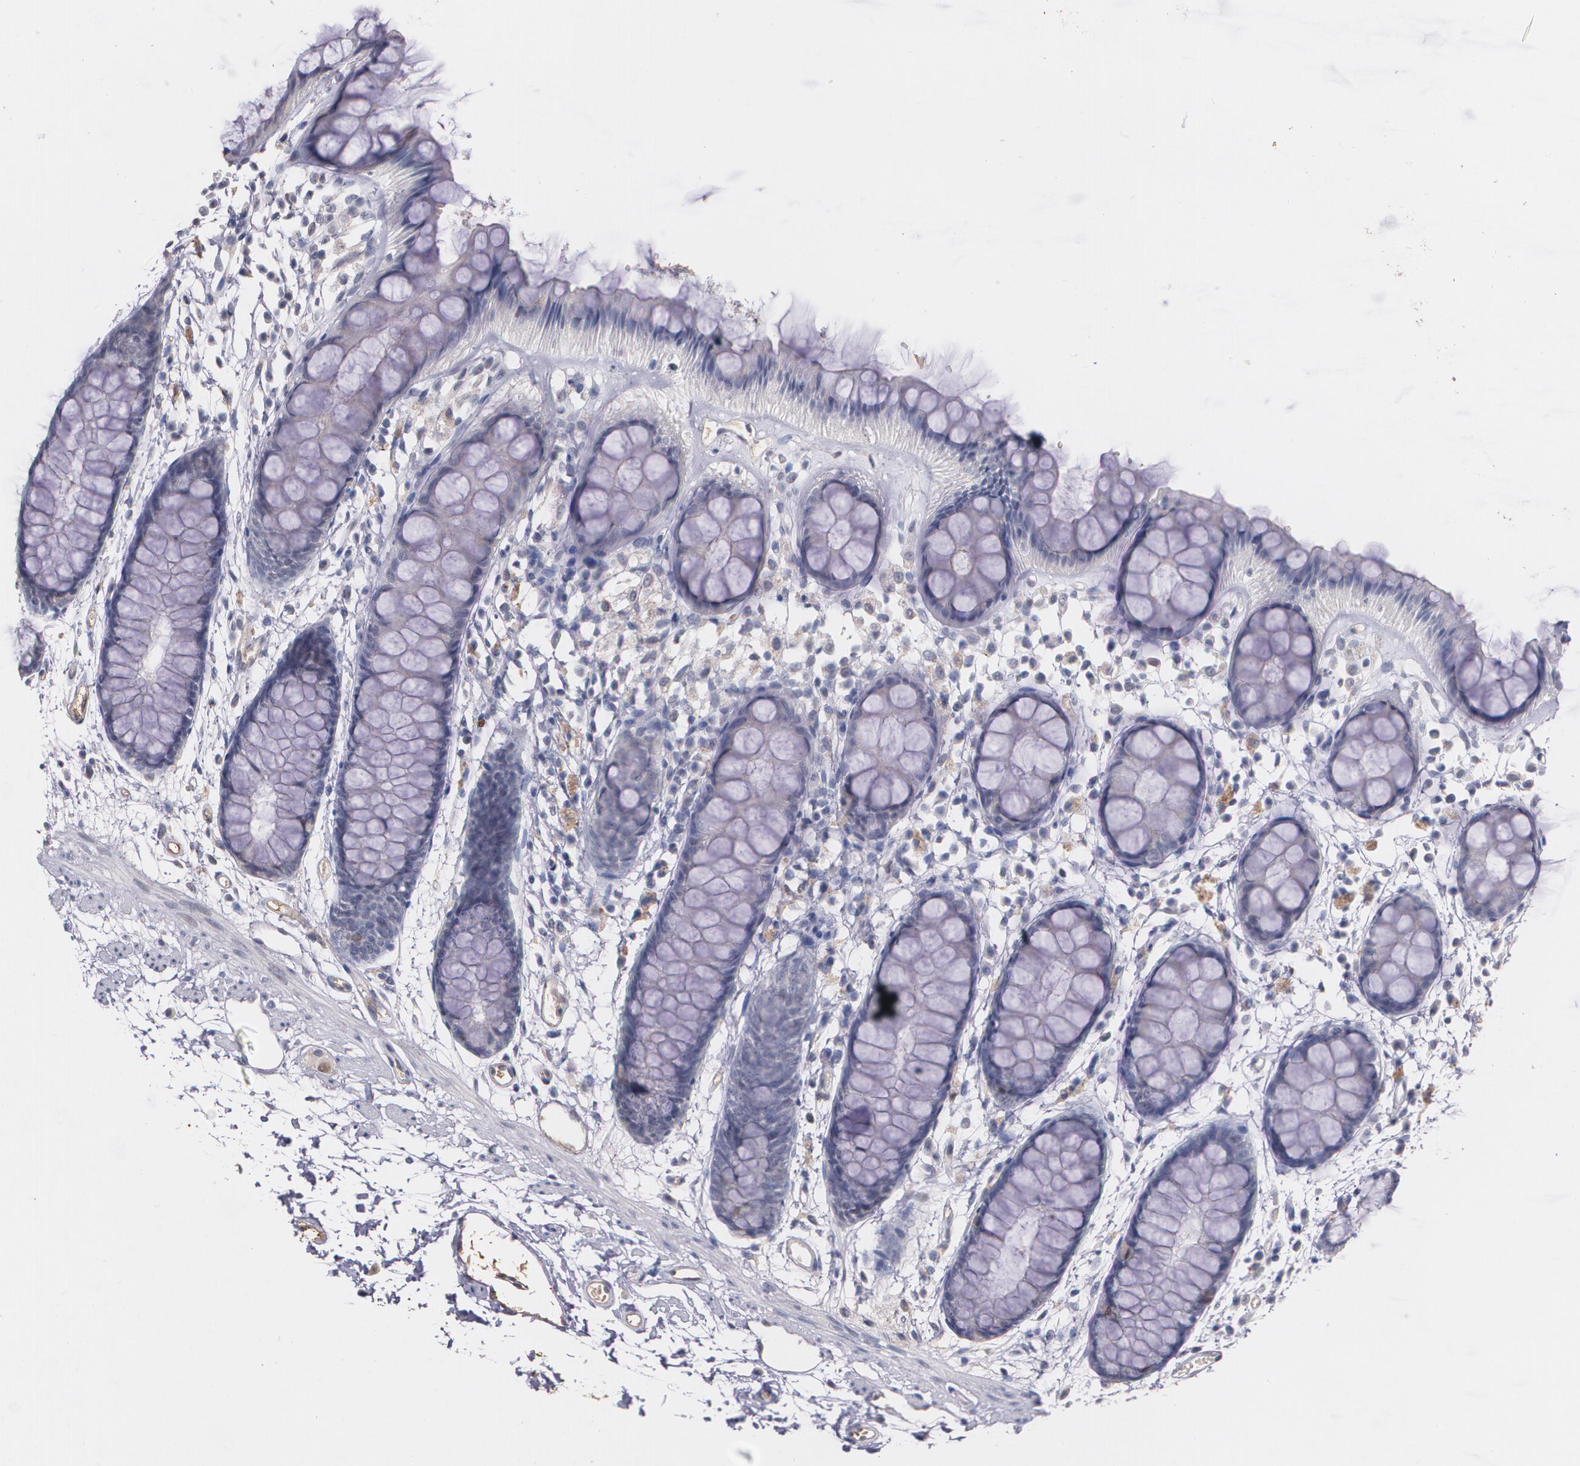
{"staining": {"intensity": "negative", "quantity": "none", "location": "none"}, "tissue": "rectum", "cell_type": "Glandular cells", "image_type": "normal", "snomed": [{"axis": "morphology", "description": "Normal tissue, NOS"}, {"axis": "topography", "description": "Rectum"}], "caption": "Glandular cells are negative for brown protein staining in benign rectum. (Immunohistochemistry, brightfield microscopy, high magnification).", "gene": "PTS", "patient": {"sex": "female", "age": 66}}